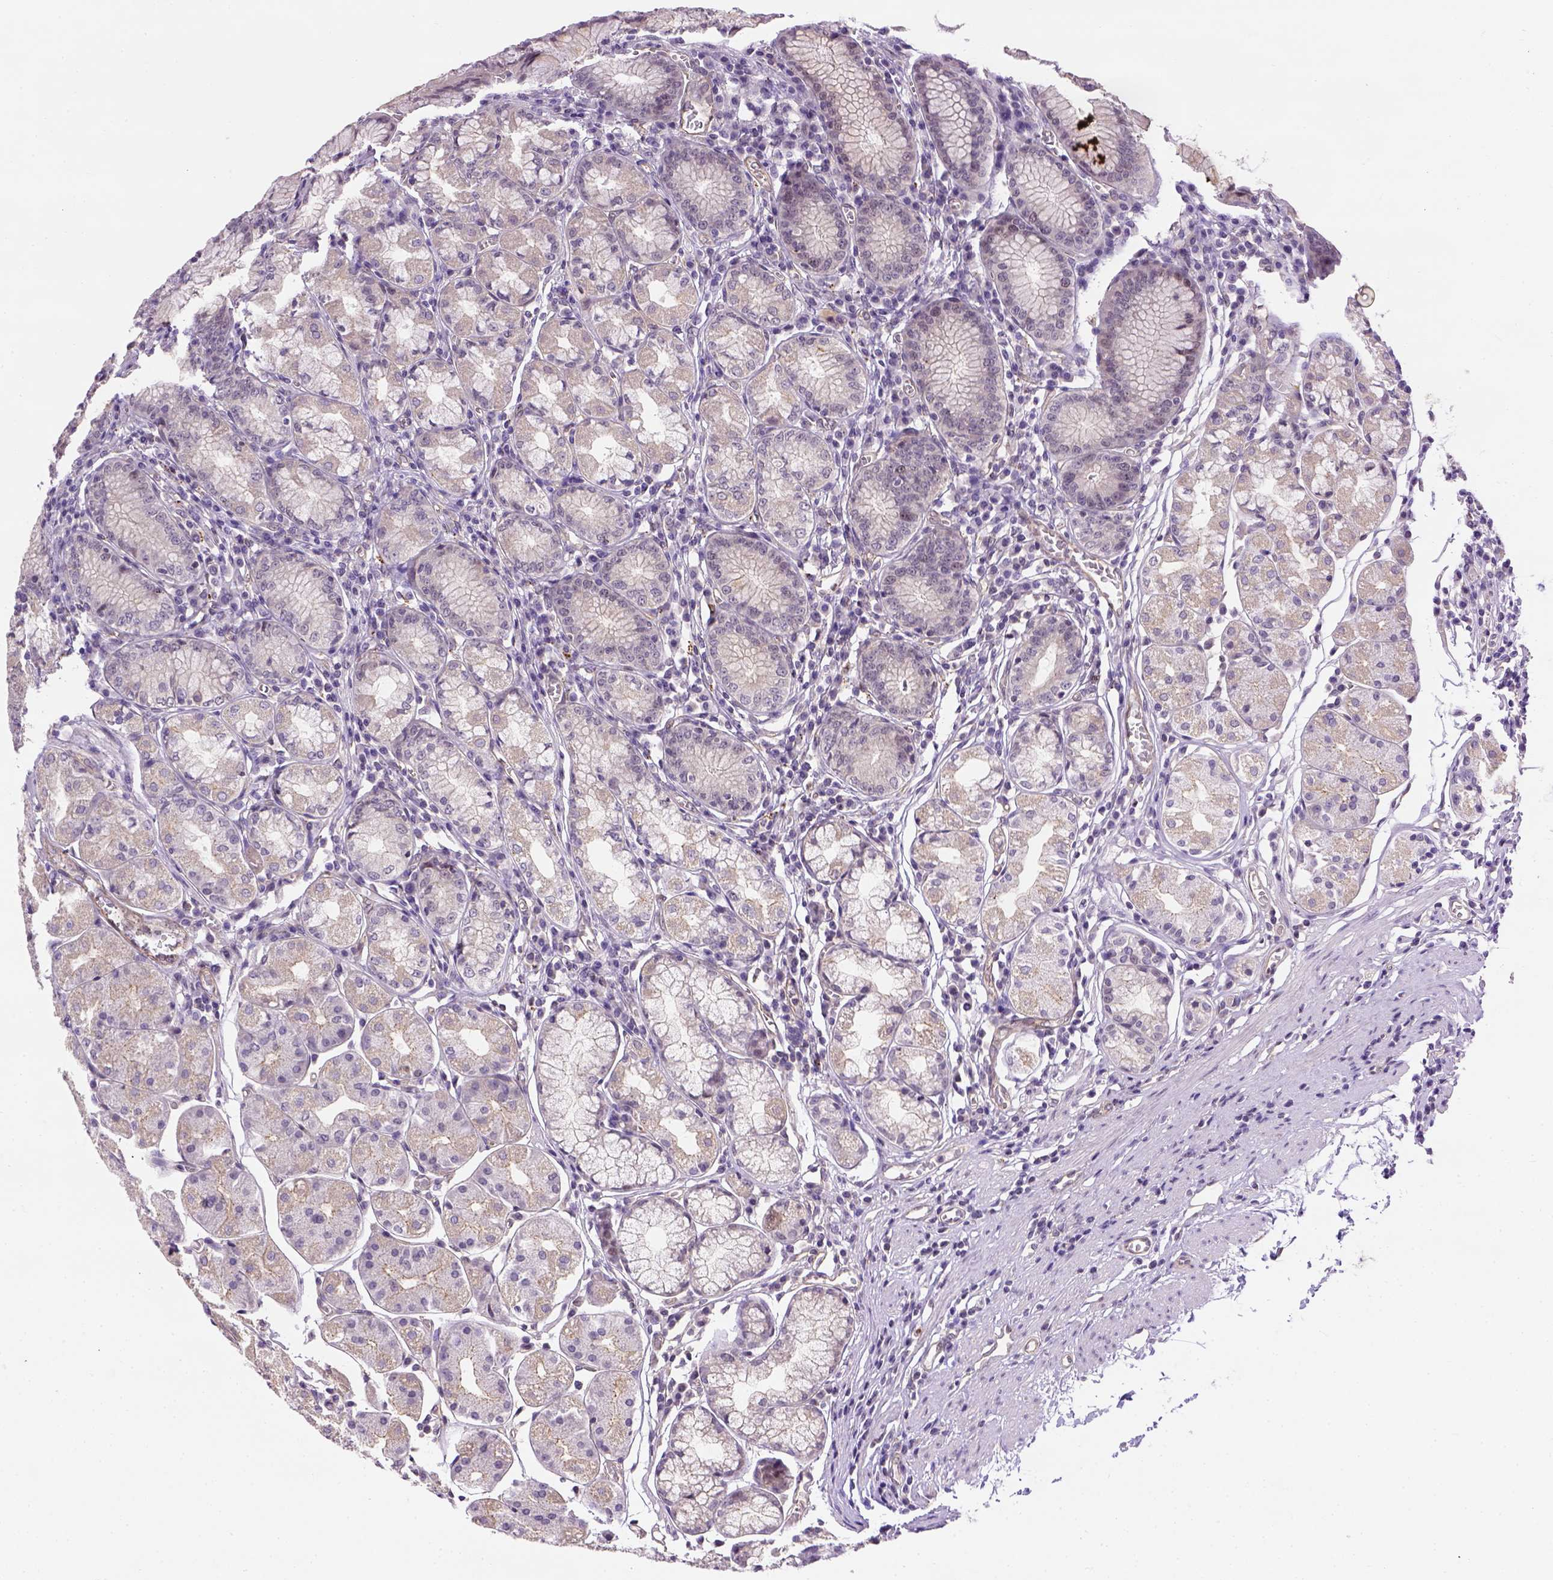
{"staining": {"intensity": "weak", "quantity": "25%-75%", "location": "cytoplasmic/membranous,nuclear"}, "tissue": "stomach", "cell_type": "Glandular cells", "image_type": "normal", "snomed": [{"axis": "morphology", "description": "Normal tissue, NOS"}, {"axis": "topography", "description": "Stomach"}], "caption": "Protein staining of benign stomach exhibits weak cytoplasmic/membranous,nuclear expression in about 25%-75% of glandular cells. Ihc stains the protein in brown and the nuclei are stained blue.", "gene": "KAZN", "patient": {"sex": "male", "age": 55}}